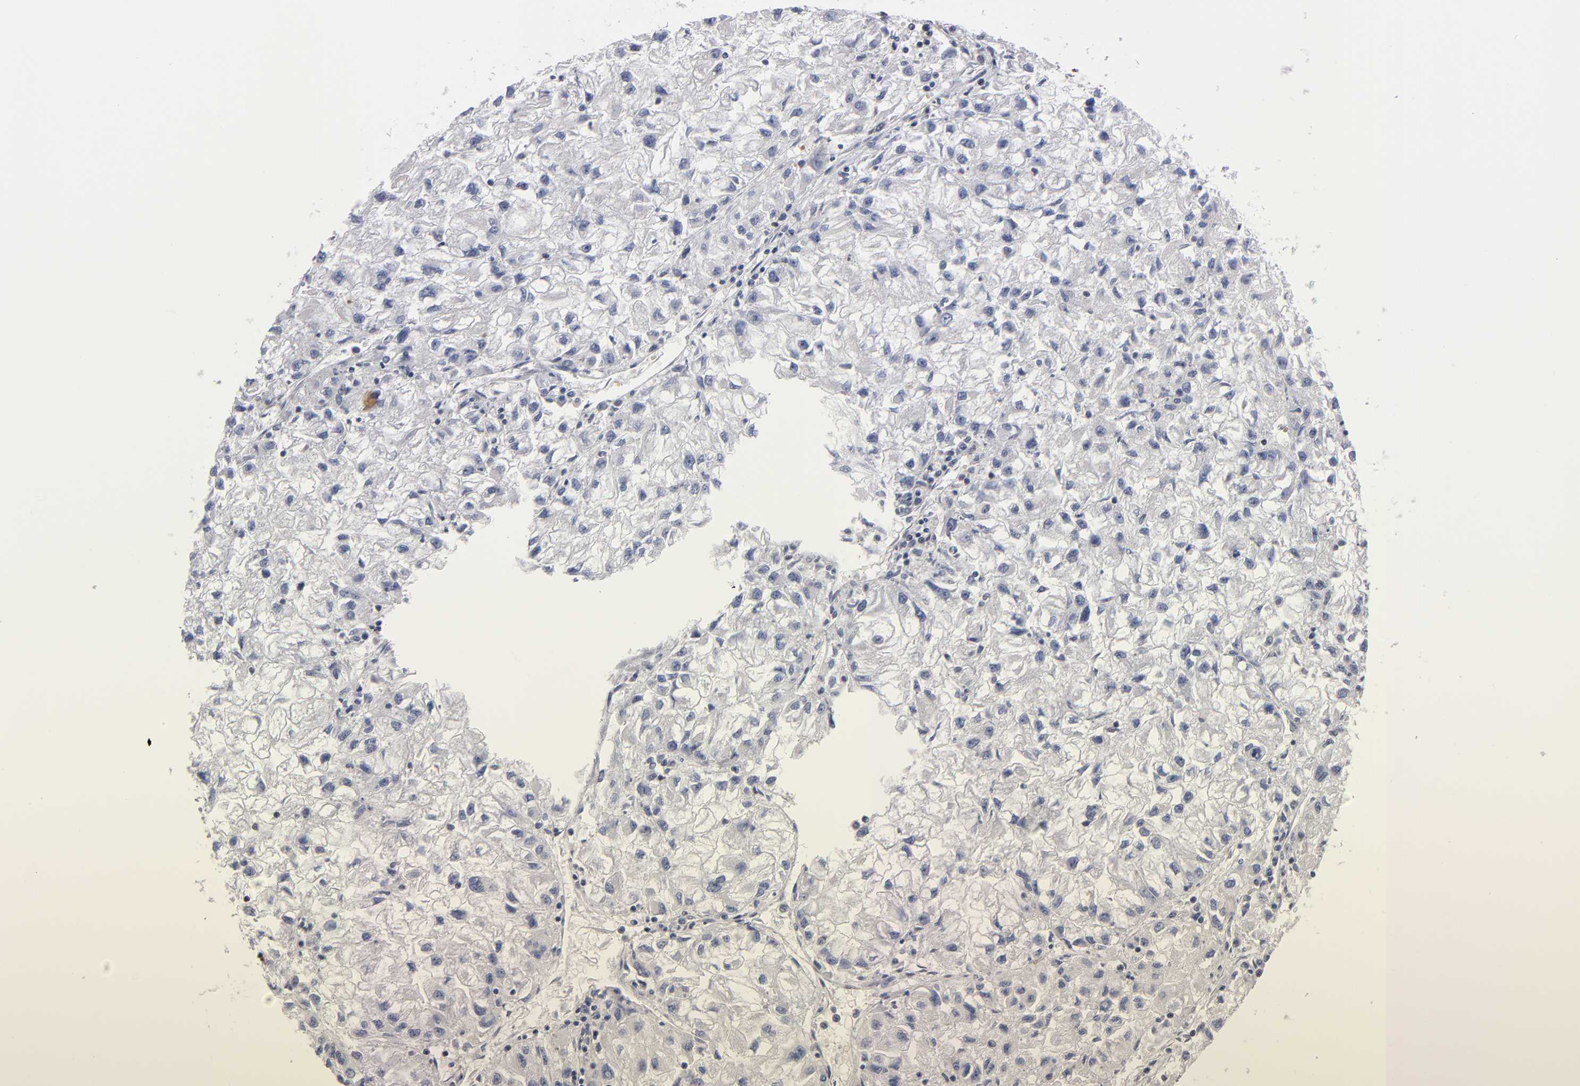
{"staining": {"intensity": "weak", "quantity": "<25%", "location": "cytoplasmic/membranous"}, "tissue": "renal cancer", "cell_type": "Tumor cells", "image_type": "cancer", "snomed": [{"axis": "morphology", "description": "Adenocarcinoma, NOS"}, {"axis": "topography", "description": "Kidney"}], "caption": "Renal cancer stained for a protein using IHC displays no positivity tumor cells.", "gene": "ODF2", "patient": {"sex": "male", "age": 59}}